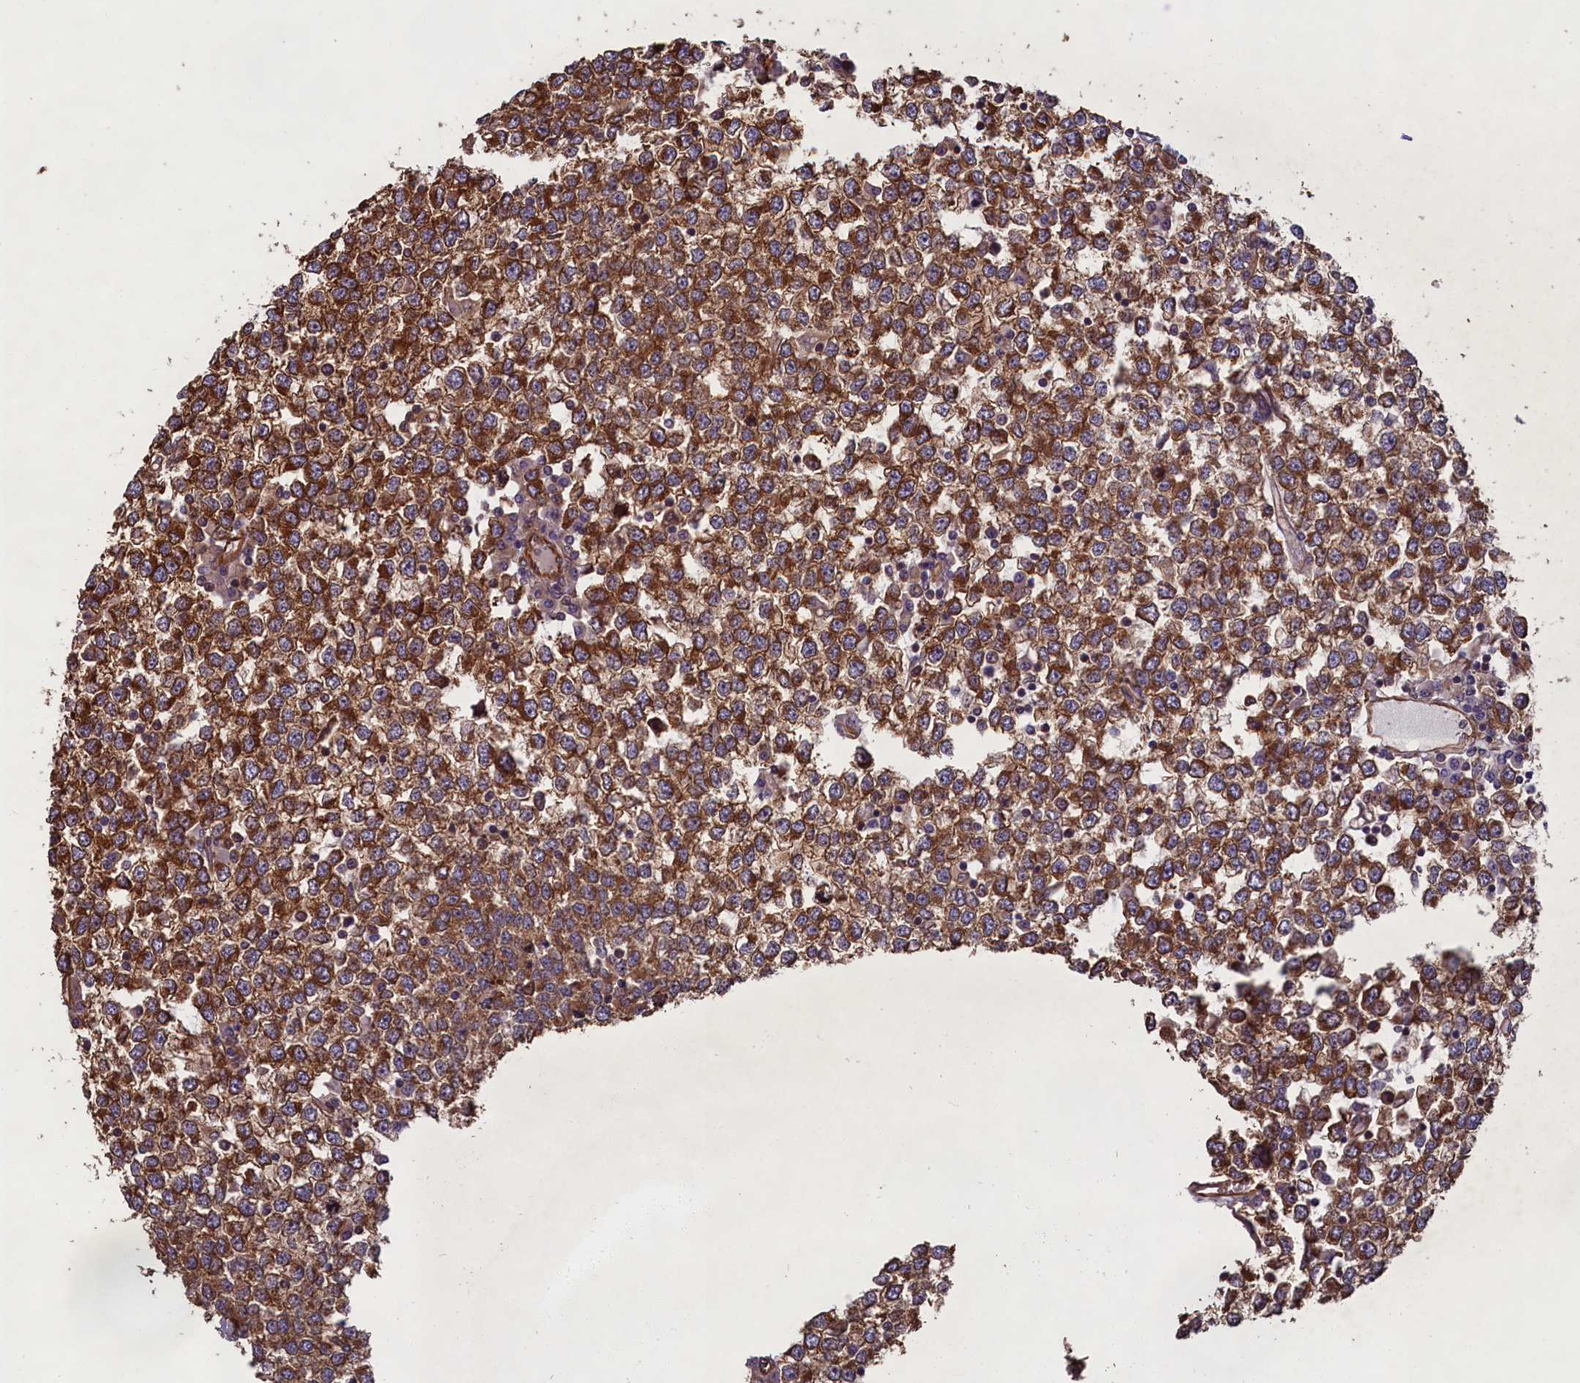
{"staining": {"intensity": "strong", "quantity": ">75%", "location": "cytoplasmic/membranous"}, "tissue": "testis cancer", "cell_type": "Tumor cells", "image_type": "cancer", "snomed": [{"axis": "morphology", "description": "Seminoma, NOS"}, {"axis": "topography", "description": "Testis"}], "caption": "Testis cancer stained with DAB (3,3'-diaminobenzidine) IHC exhibits high levels of strong cytoplasmic/membranous positivity in approximately >75% of tumor cells.", "gene": "CCDC124", "patient": {"sex": "male", "age": 65}}